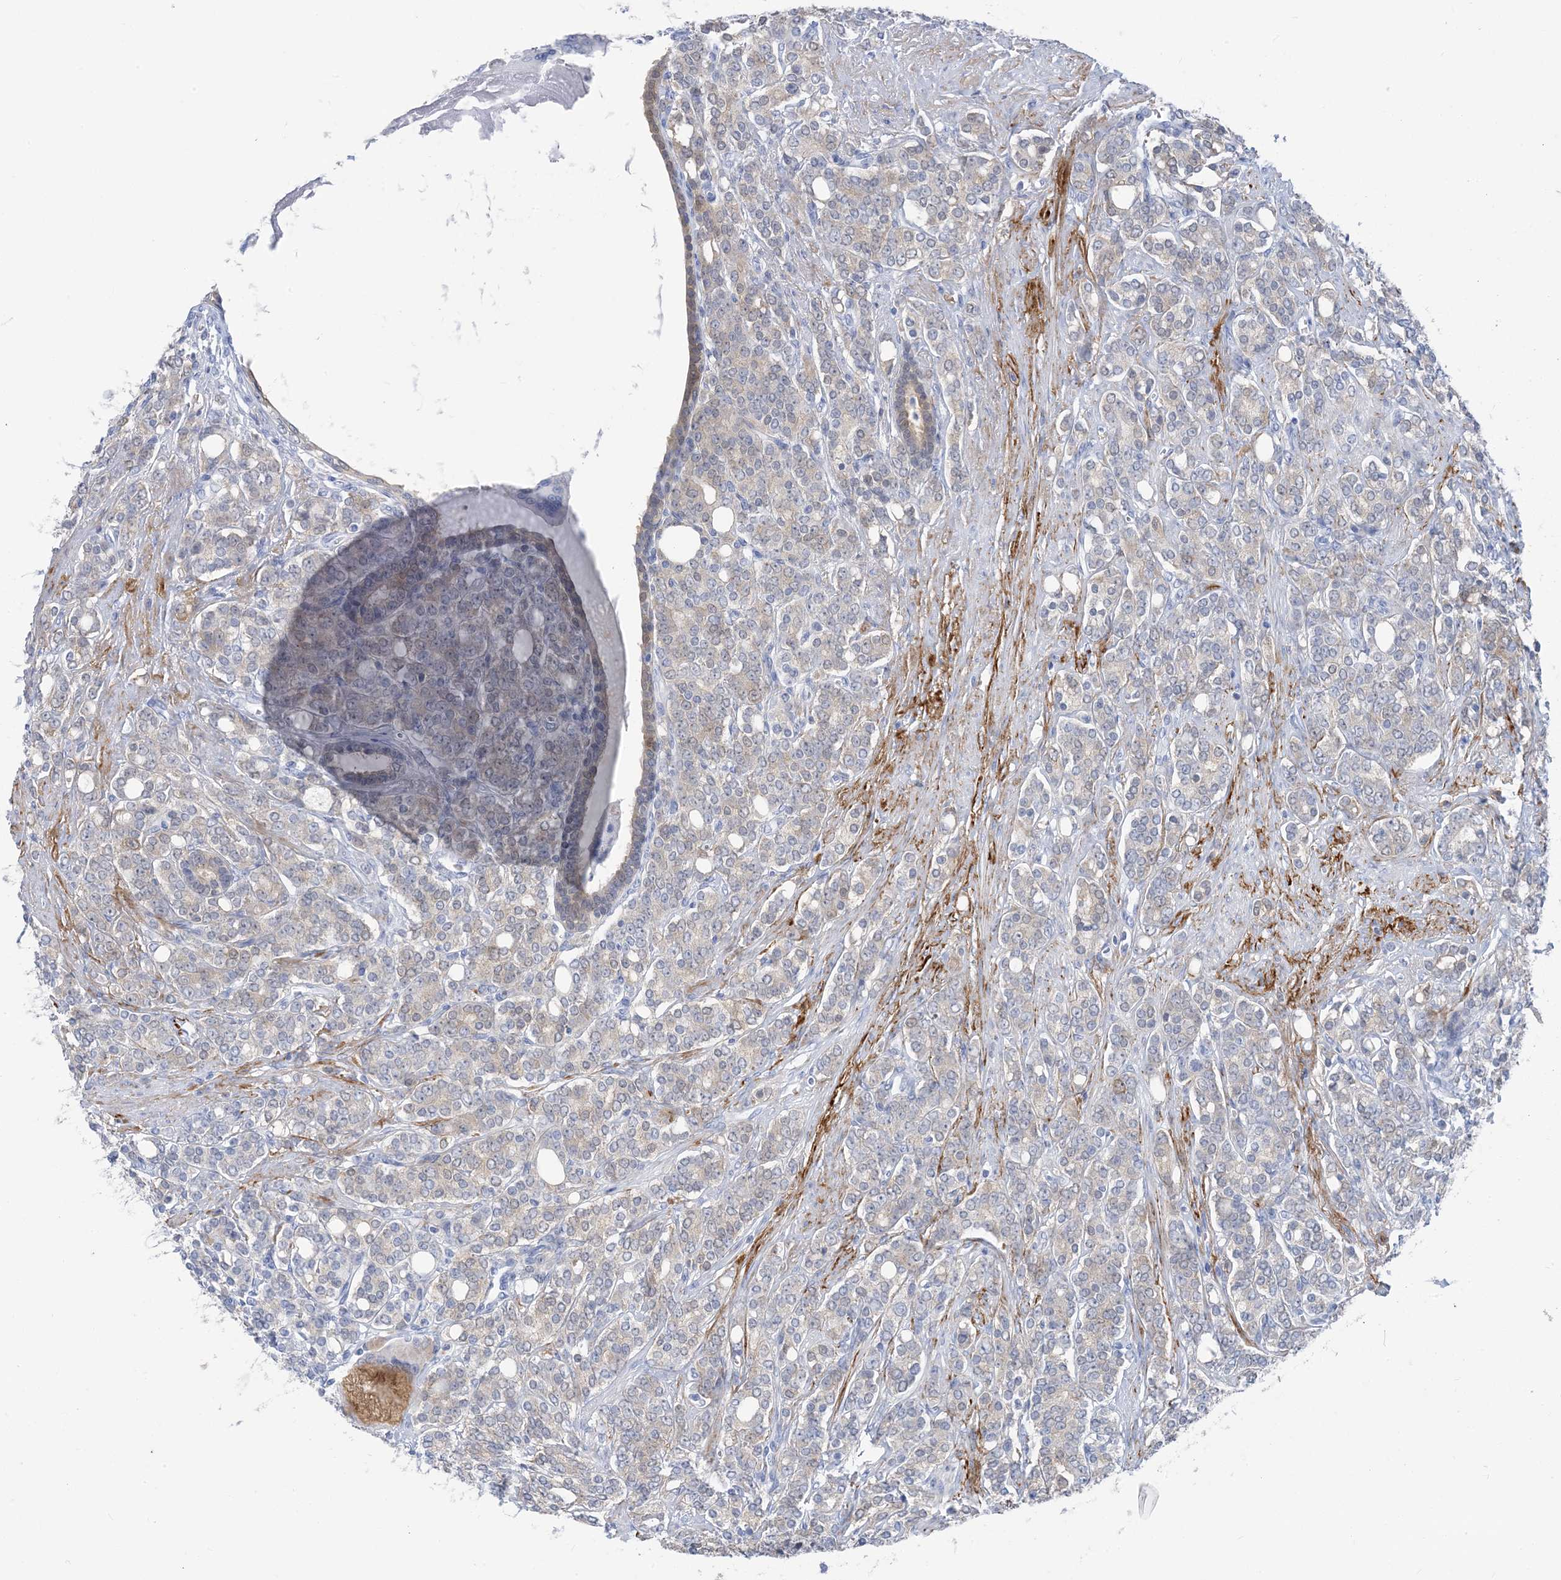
{"staining": {"intensity": "weak", "quantity": "25%-75%", "location": "cytoplasmic/membranous"}, "tissue": "prostate cancer", "cell_type": "Tumor cells", "image_type": "cancer", "snomed": [{"axis": "morphology", "description": "Adenocarcinoma, High grade"}, {"axis": "topography", "description": "Prostate"}], "caption": "Immunohistochemistry (IHC) of prostate cancer shows low levels of weak cytoplasmic/membranous staining in about 25%-75% of tumor cells.", "gene": "SH3YL1", "patient": {"sex": "male", "age": 62}}